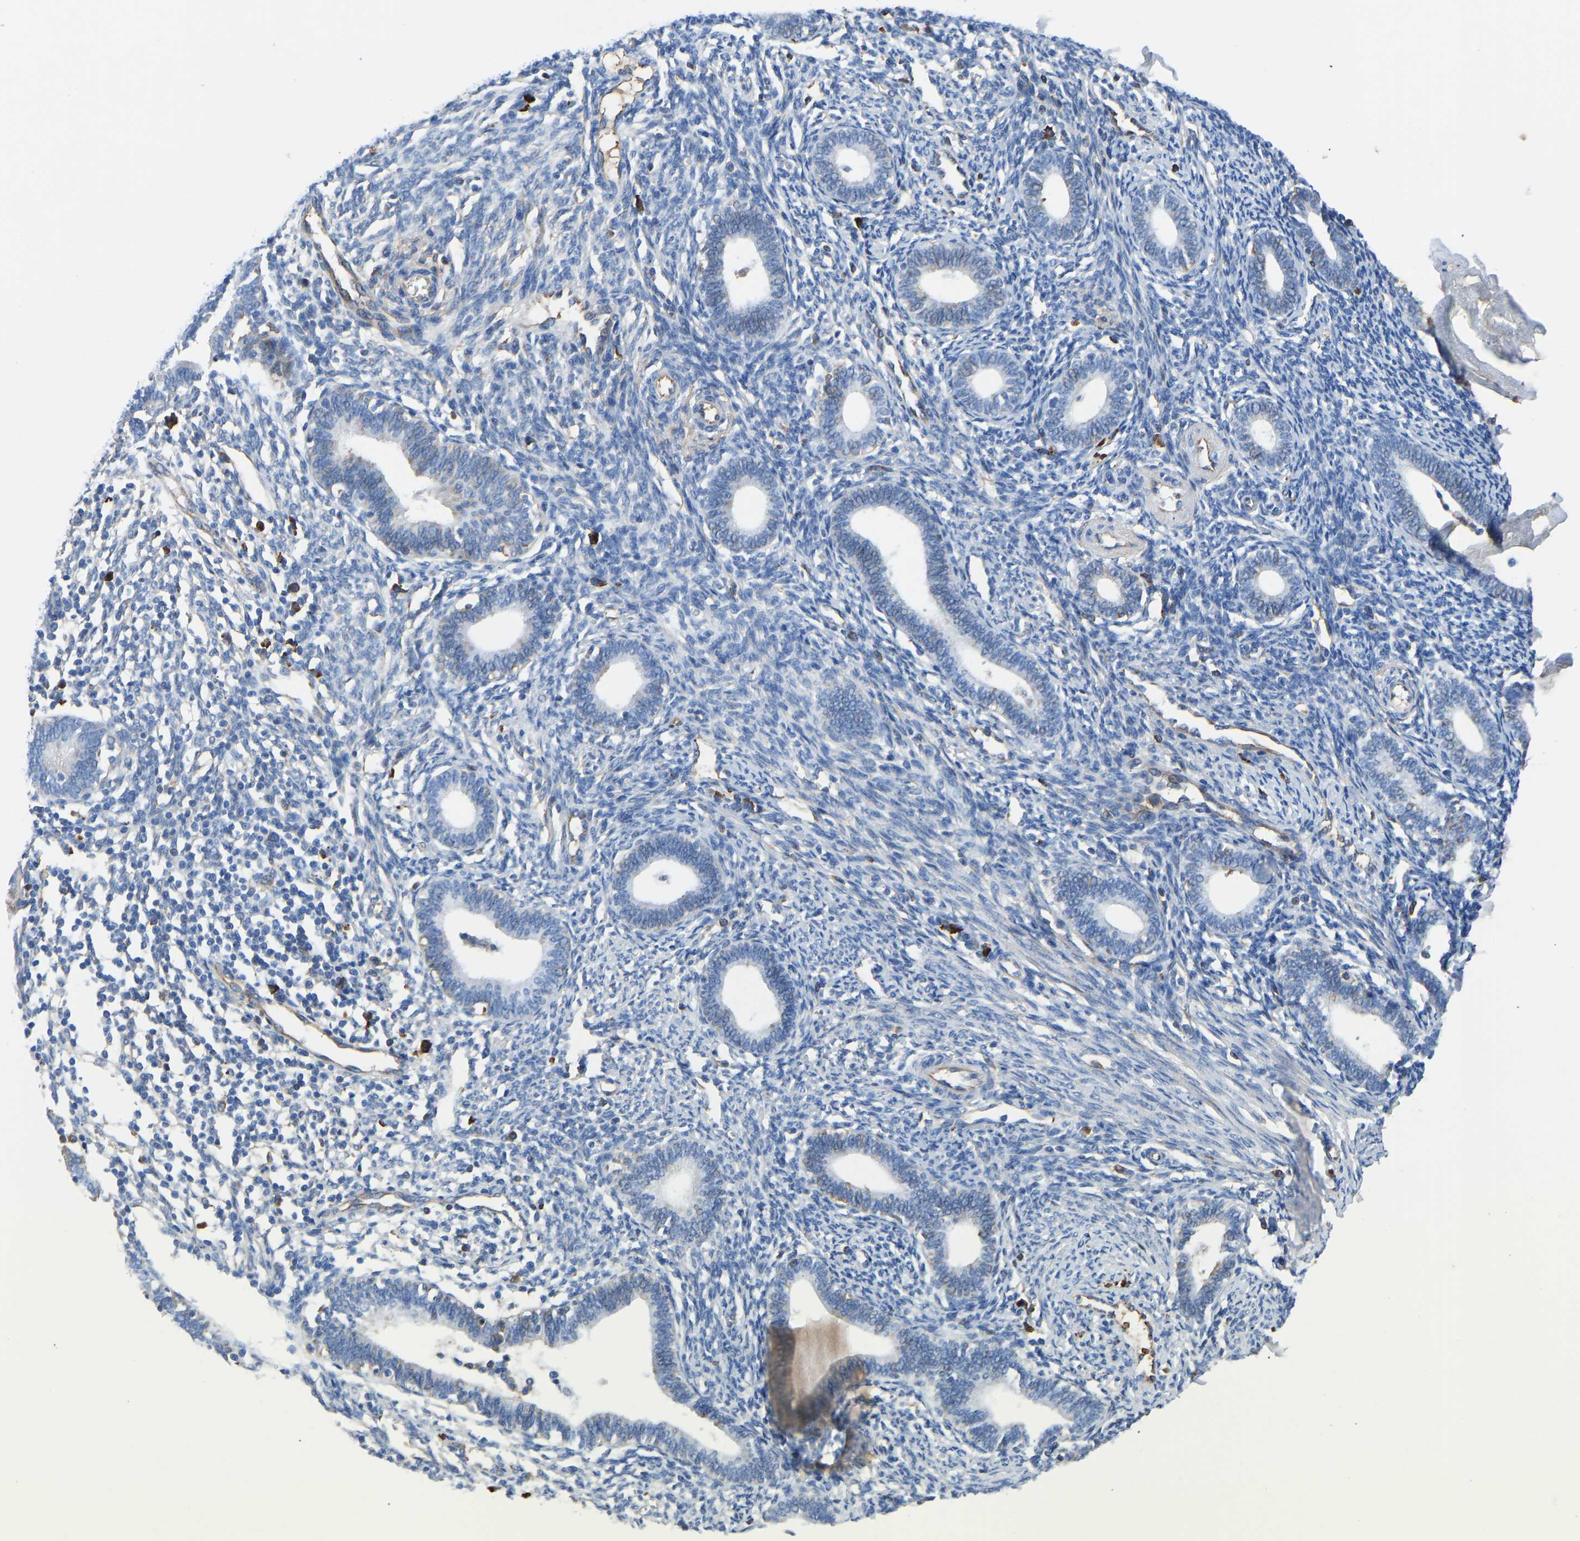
{"staining": {"intensity": "negative", "quantity": "none", "location": "none"}, "tissue": "endometrium", "cell_type": "Cells in endometrial stroma", "image_type": "normal", "snomed": [{"axis": "morphology", "description": "Normal tissue, NOS"}, {"axis": "topography", "description": "Endometrium"}], "caption": "Cells in endometrial stroma show no significant staining in unremarkable endometrium. (Stains: DAB (3,3'-diaminobenzidine) IHC with hematoxylin counter stain, Microscopy: brightfield microscopy at high magnification).", "gene": "HSPG2", "patient": {"sex": "female", "age": 41}}